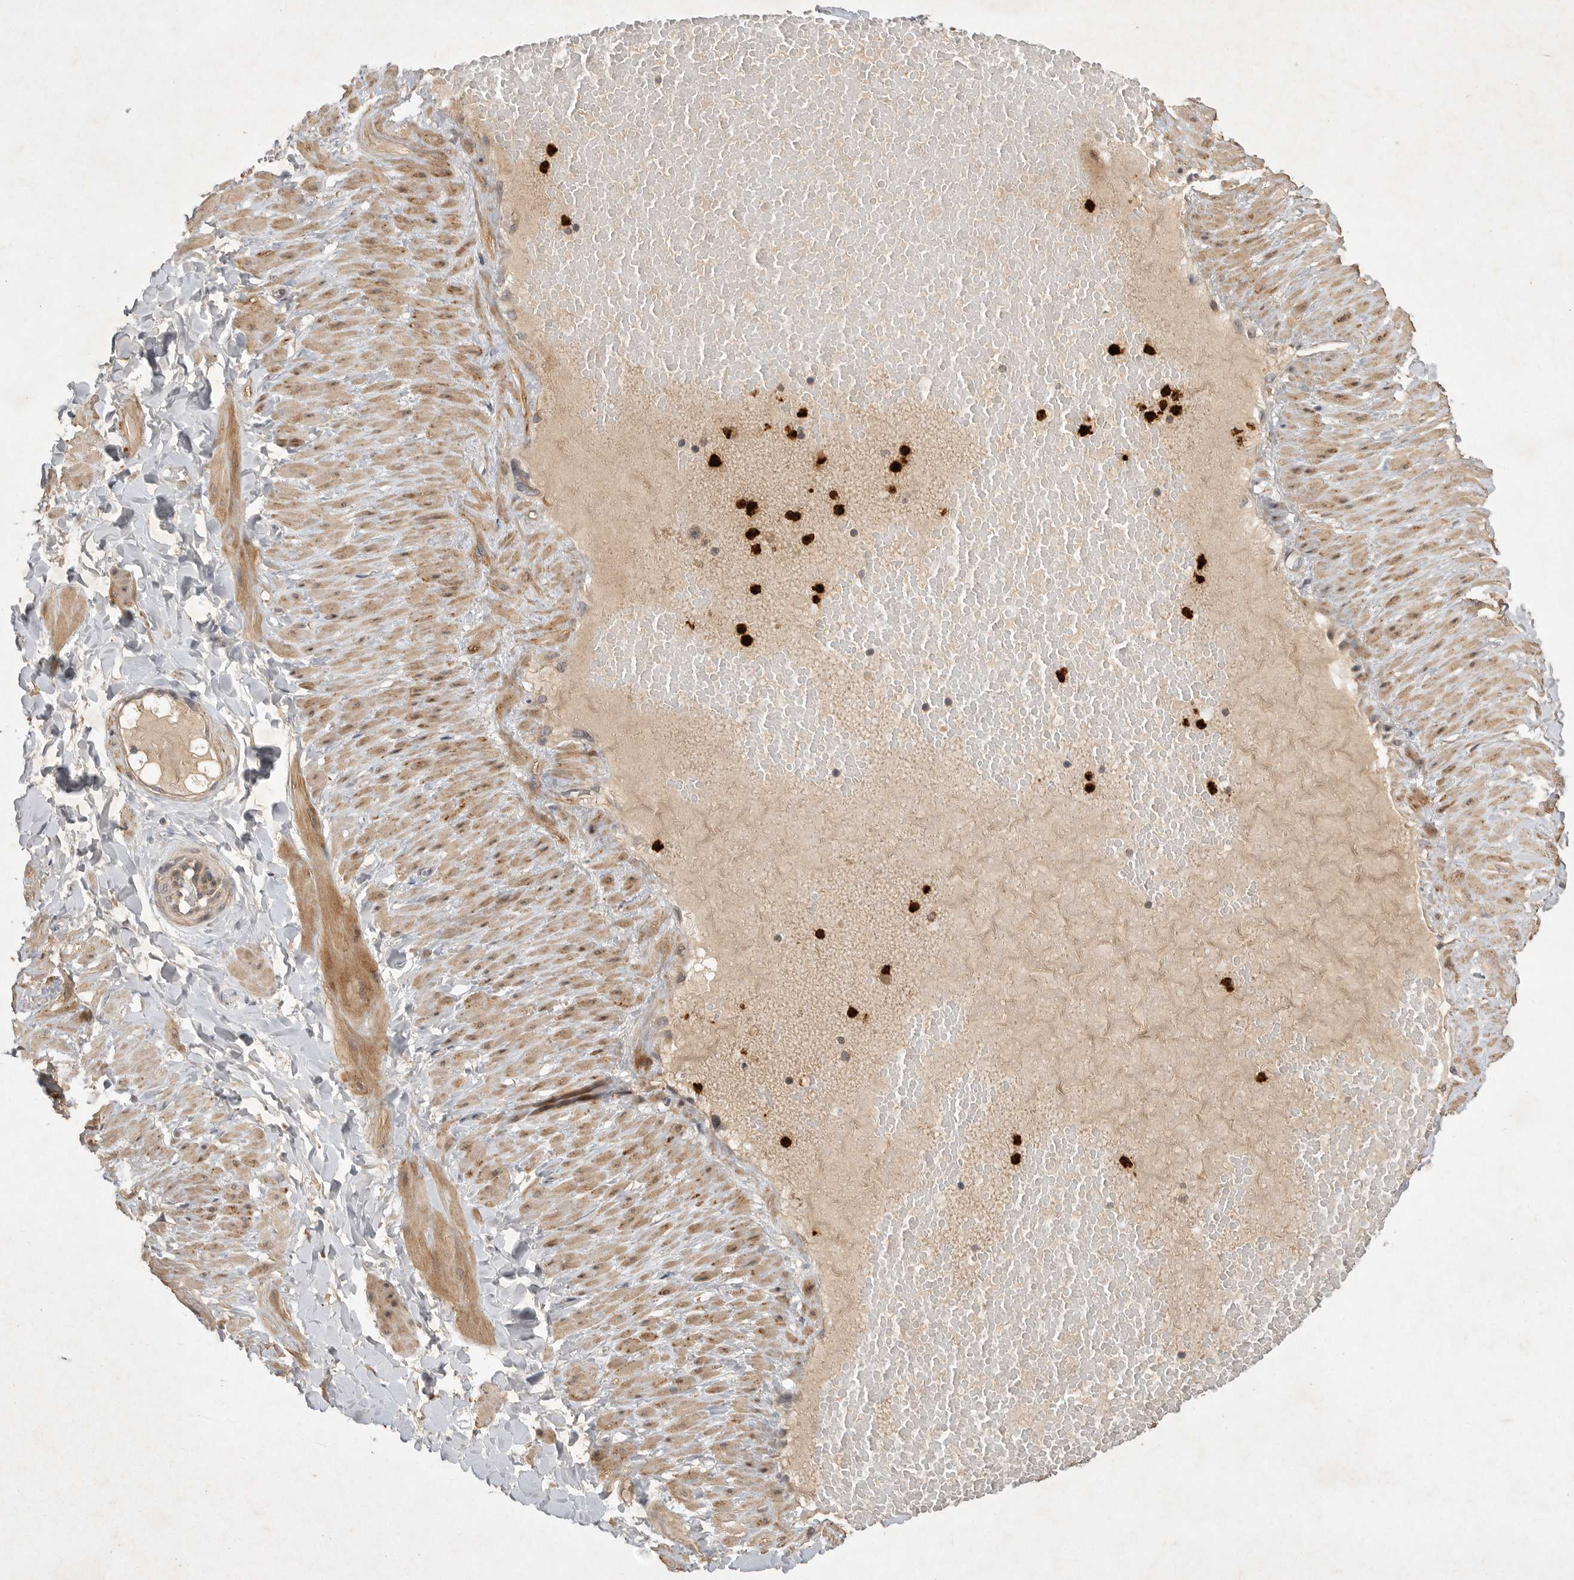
{"staining": {"intensity": "negative", "quantity": "none", "location": "none"}, "tissue": "soft tissue", "cell_type": "Fibroblasts", "image_type": "normal", "snomed": [{"axis": "morphology", "description": "Normal tissue, NOS"}, {"axis": "topography", "description": "Adipose tissue"}, {"axis": "topography", "description": "Vascular tissue"}, {"axis": "topography", "description": "Peripheral nerve tissue"}], "caption": "Immunohistochemistry (IHC) micrograph of benign soft tissue: human soft tissue stained with DAB (3,3'-diaminobenzidine) reveals no significant protein positivity in fibroblasts.", "gene": "UBE3D", "patient": {"sex": "male", "age": 25}}